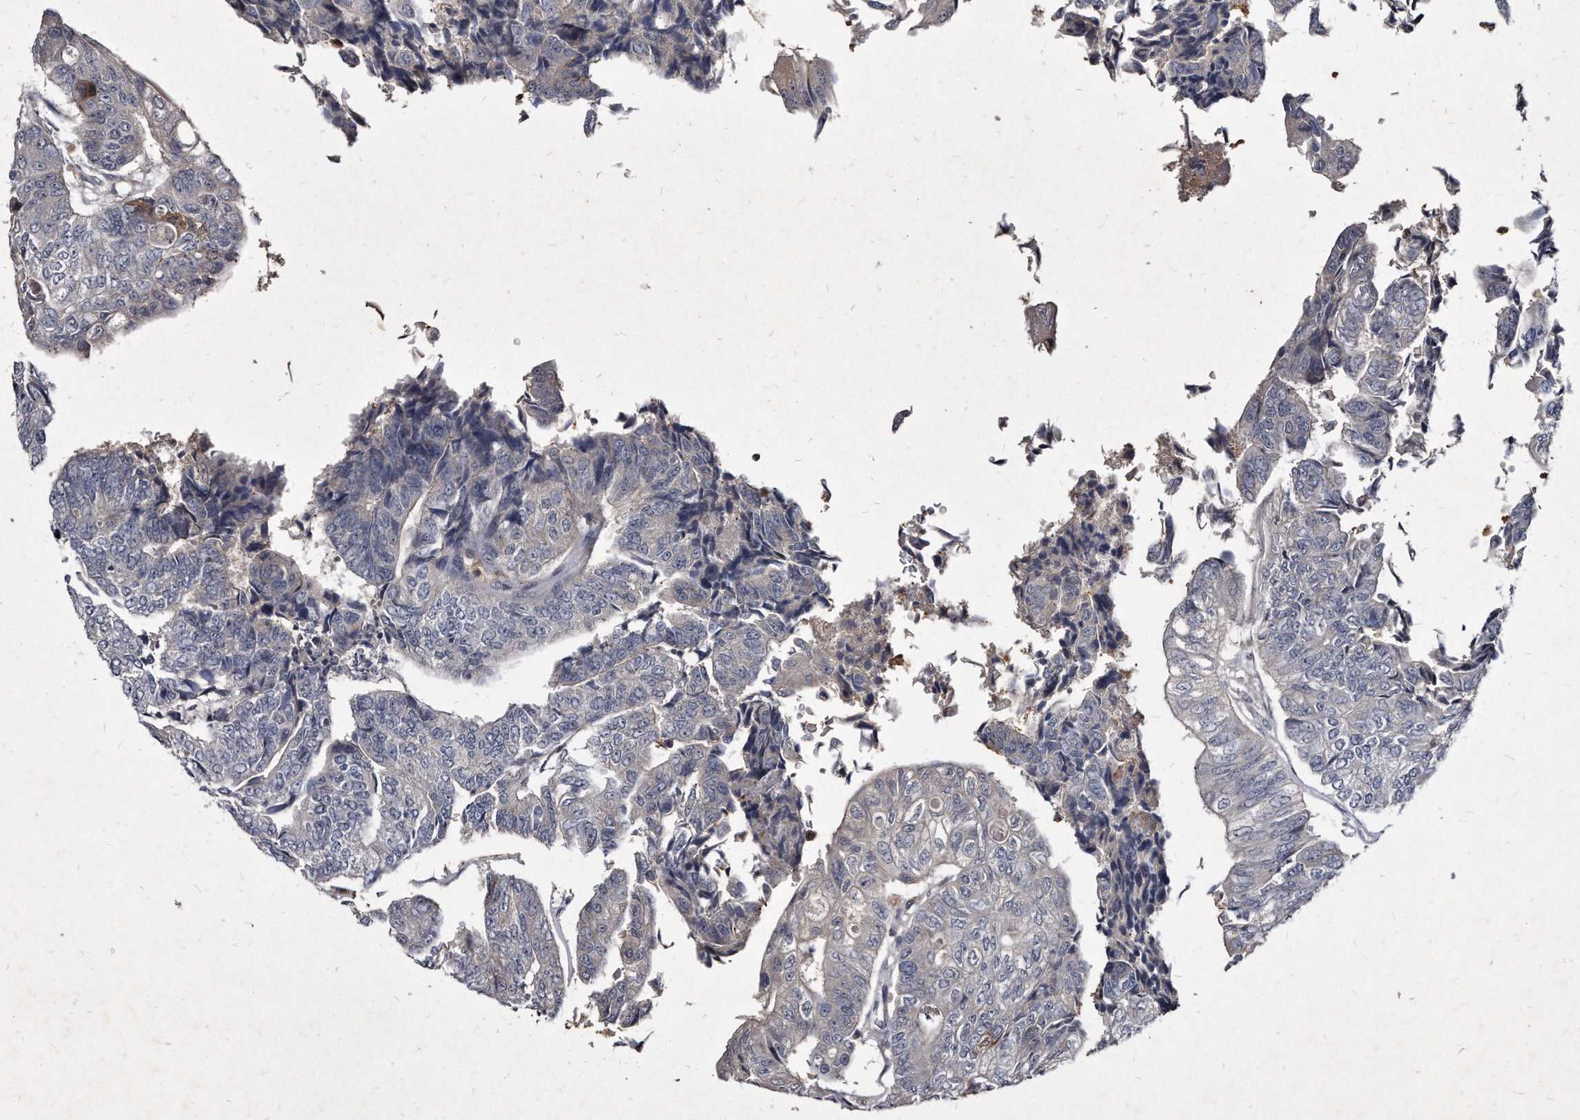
{"staining": {"intensity": "negative", "quantity": "none", "location": "none"}, "tissue": "colorectal cancer", "cell_type": "Tumor cells", "image_type": "cancer", "snomed": [{"axis": "morphology", "description": "Adenocarcinoma, NOS"}, {"axis": "topography", "description": "Colon"}], "caption": "Colorectal cancer (adenocarcinoma) stained for a protein using immunohistochemistry (IHC) reveals no positivity tumor cells.", "gene": "KLHDC3", "patient": {"sex": "female", "age": 67}}